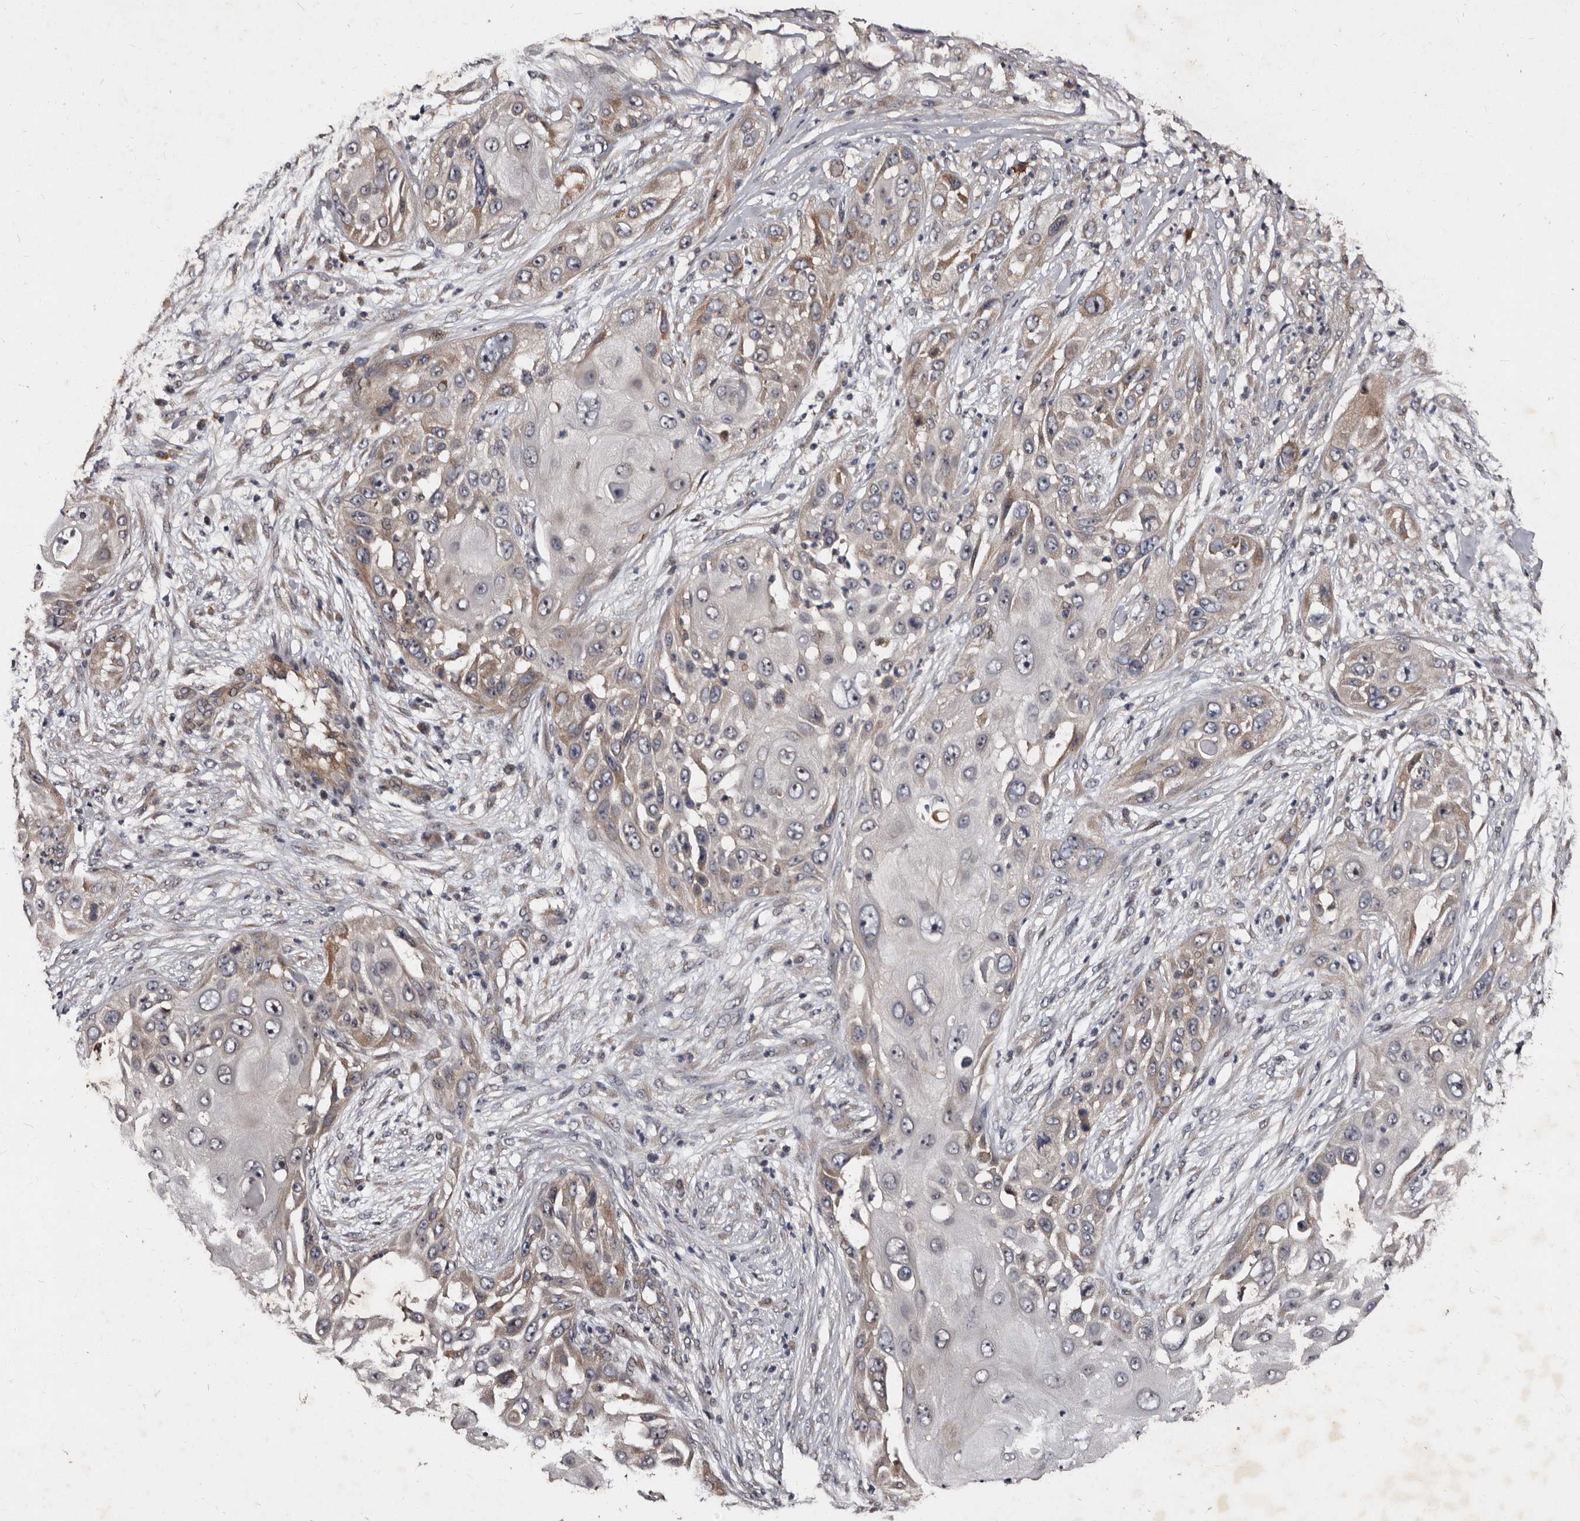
{"staining": {"intensity": "weak", "quantity": "25%-75%", "location": "cytoplasmic/membranous"}, "tissue": "skin cancer", "cell_type": "Tumor cells", "image_type": "cancer", "snomed": [{"axis": "morphology", "description": "Squamous cell carcinoma, NOS"}, {"axis": "topography", "description": "Skin"}], "caption": "Skin cancer (squamous cell carcinoma) stained for a protein displays weak cytoplasmic/membranous positivity in tumor cells.", "gene": "MKRN3", "patient": {"sex": "female", "age": 44}}